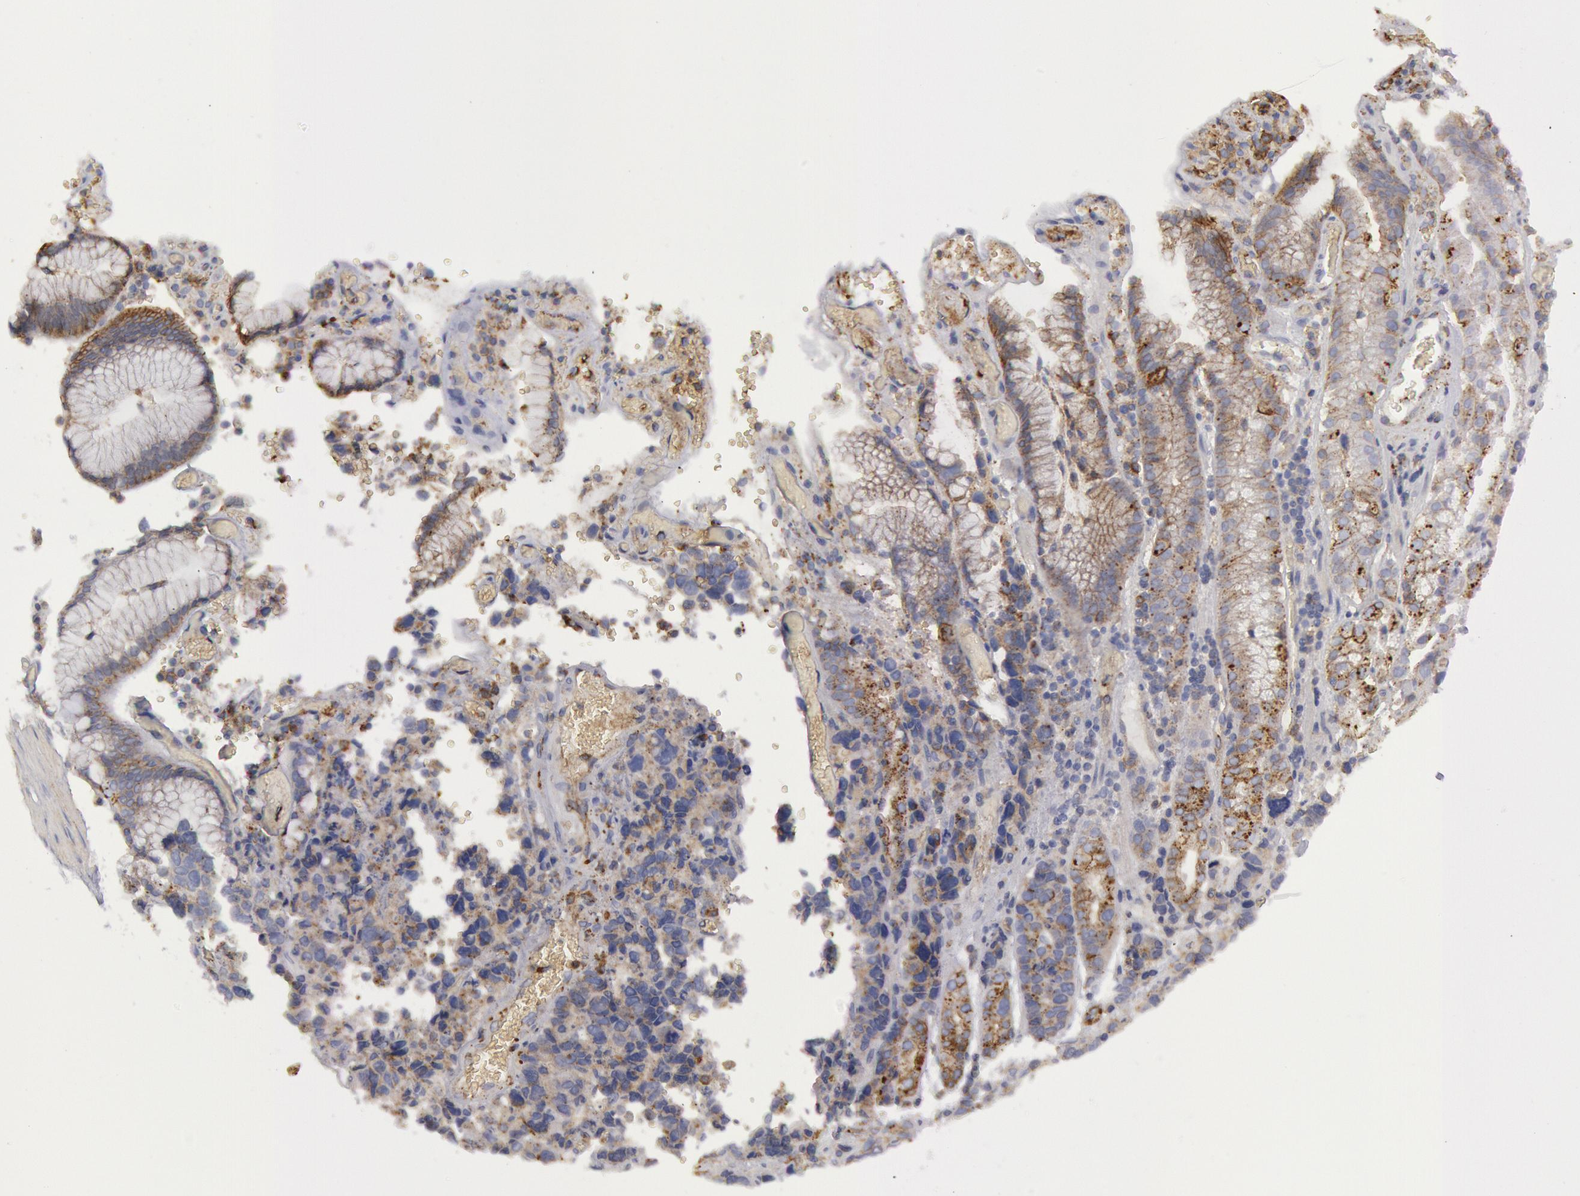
{"staining": {"intensity": "negative", "quantity": "none", "location": "none"}, "tissue": "stomach cancer", "cell_type": "Tumor cells", "image_type": "cancer", "snomed": [{"axis": "morphology", "description": "Adenocarcinoma, NOS"}, {"axis": "topography", "description": "Stomach, upper"}], "caption": "A histopathology image of stomach cancer (adenocarcinoma) stained for a protein shows no brown staining in tumor cells.", "gene": "FLOT1", "patient": {"sex": "male", "age": 71}}